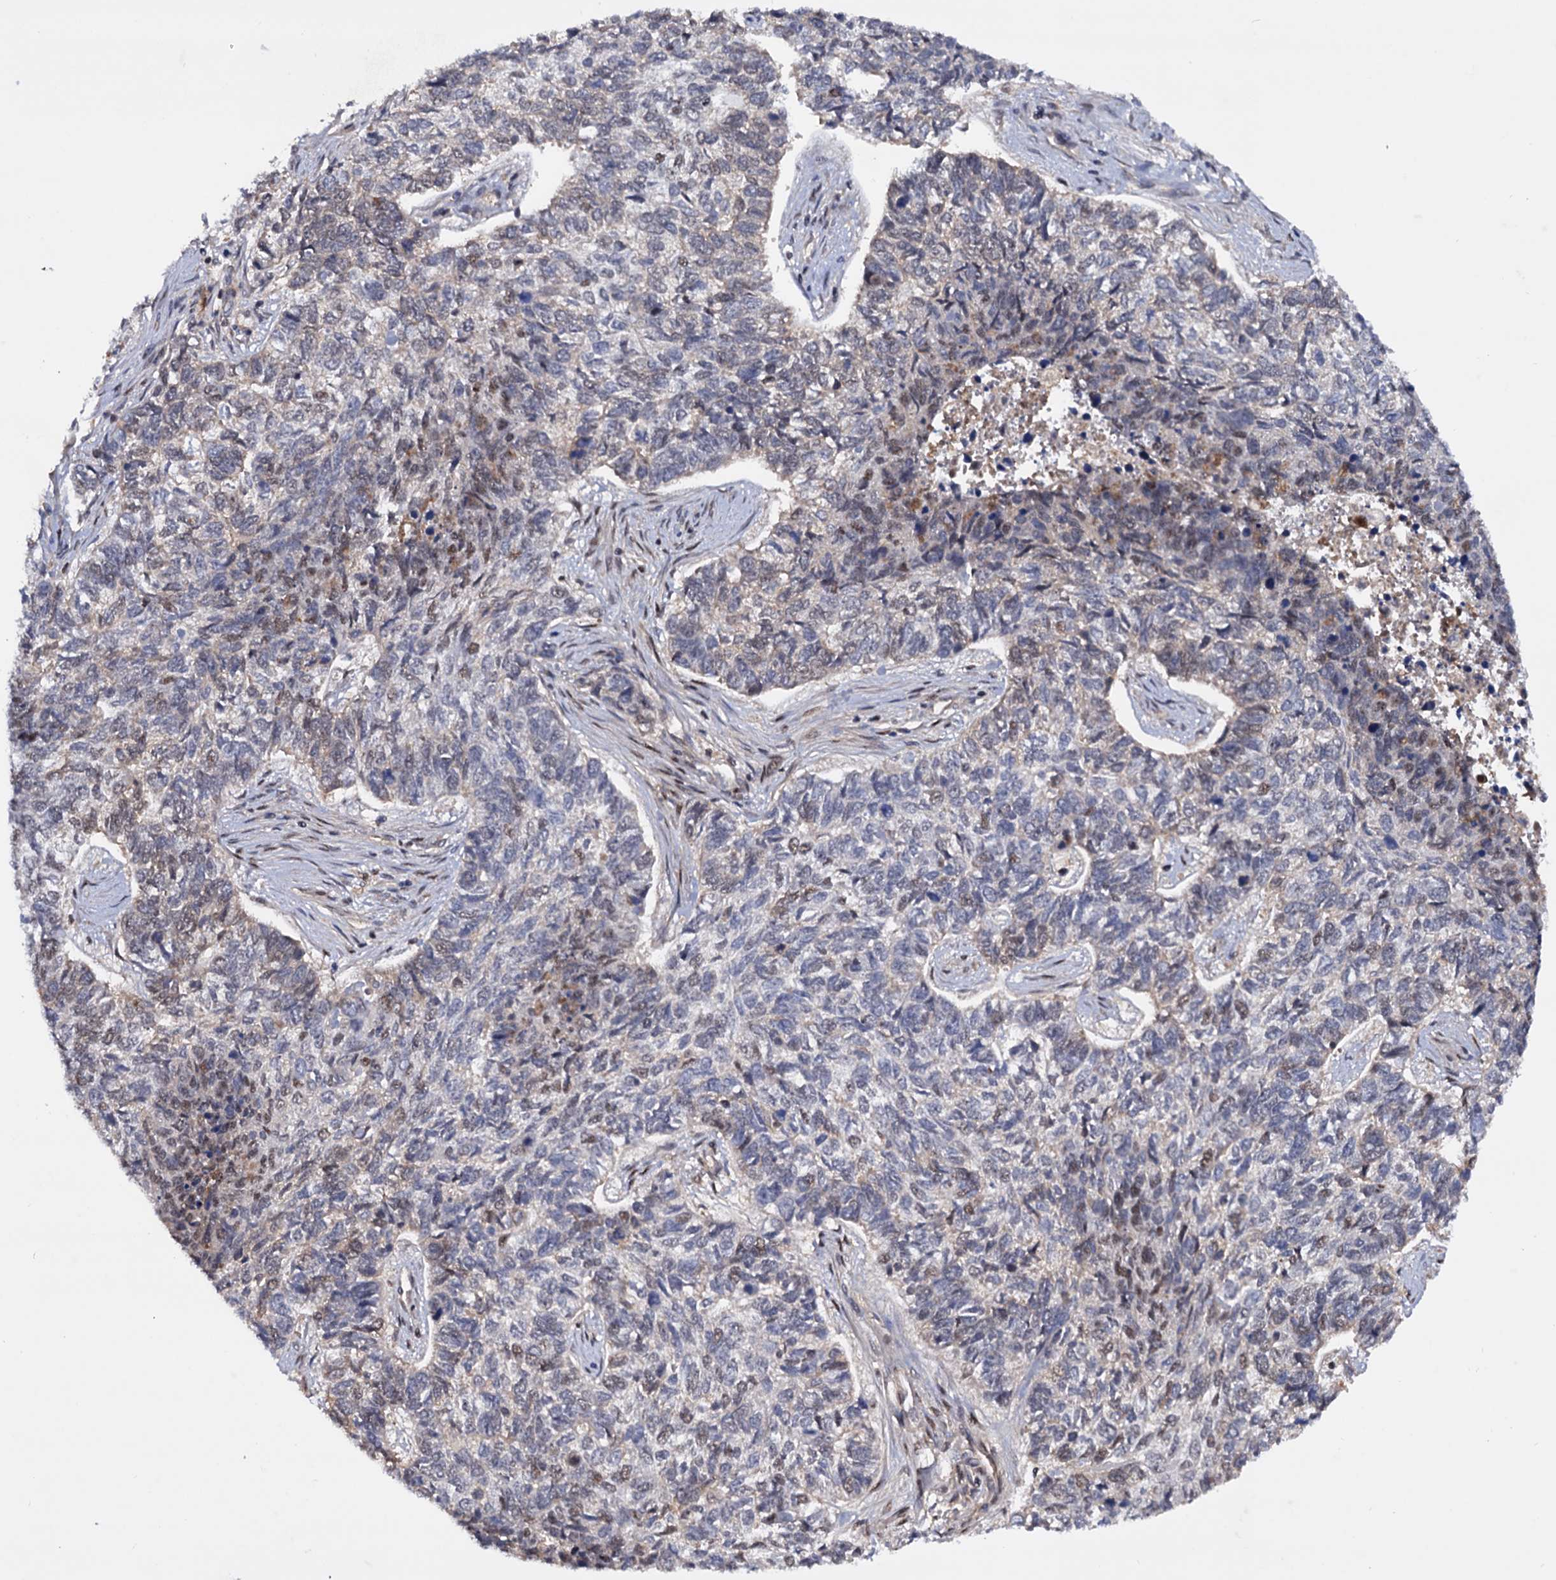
{"staining": {"intensity": "moderate", "quantity": "25%-75%", "location": "nuclear"}, "tissue": "skin cancer", "cell_type": "Tumor cells", "image_type": "cancer", "snomed": [{"axis": "morphology", "description": "Basal cell carcinoma"}, {"axis": "topography", "description": "Skin"}], "caption": "Protein staining of basal cell carcinoma (skin) tissue shows moderate nuclear positivity in about 25%-75% of tumor cells. Using DAB (3,3'-diaminobenzidine) (brown) and hematoxylin (blue) stains, captured at high magnification using brightfield microscopy.", "gene": "TBC1D12", "patient": {"sex": "female", "age": 65}}